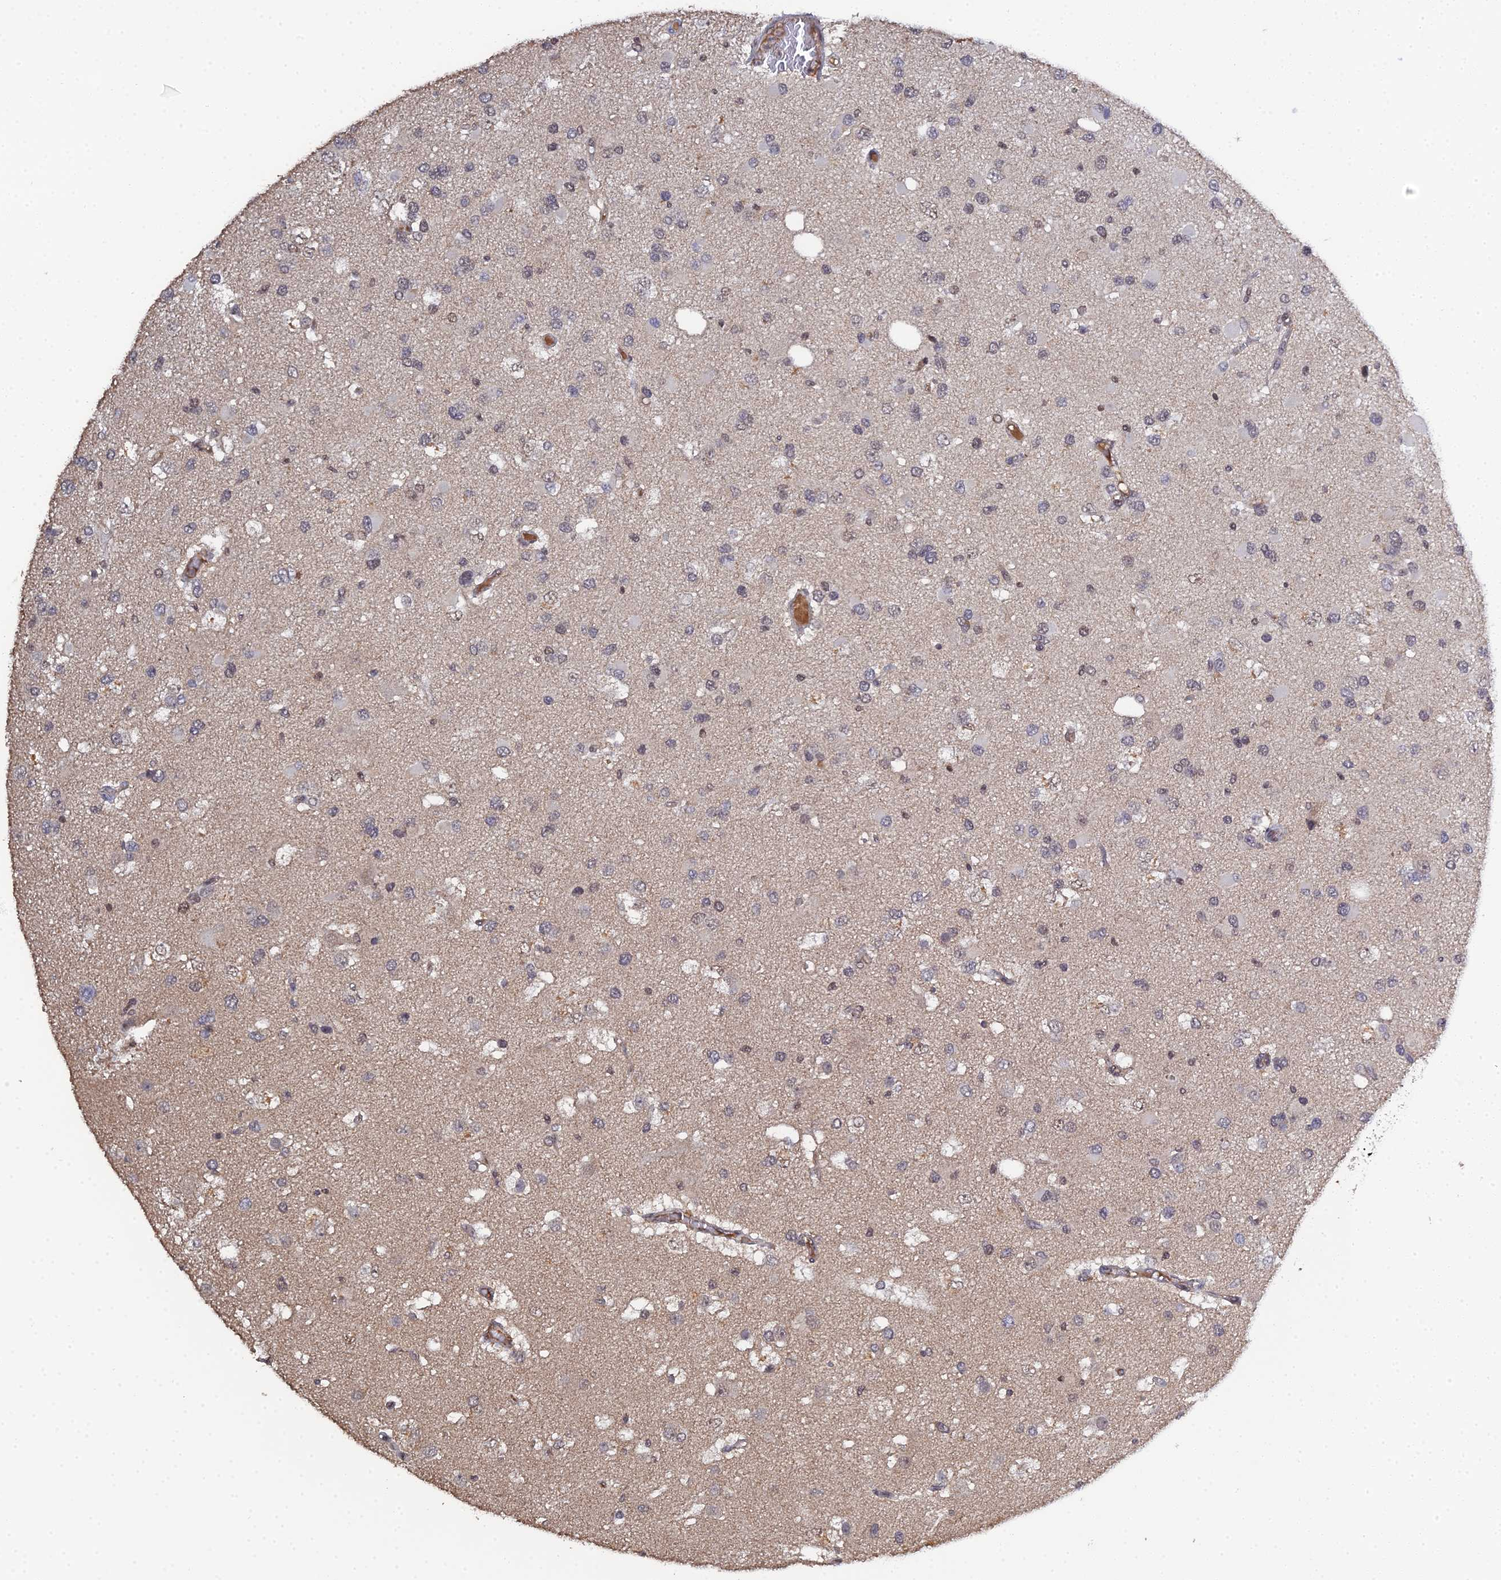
{"staining": {"intensity": "weak", "quantity": "<25%", "location": "nuclear"}, "tissue": "glioma", "cell_type": "Tumor cells", "image_type": "cancer", "snomed": [{"axis": "morphology", "description": "Glioma, malignant, High grade"}, {"axis": "topography", "description": "Brain"}], "caption": "The micrograph exhibits no staining of tumor cells in glioma.", "gene": "ERCC5", "patient": {"sex": "male", "age": 53}}